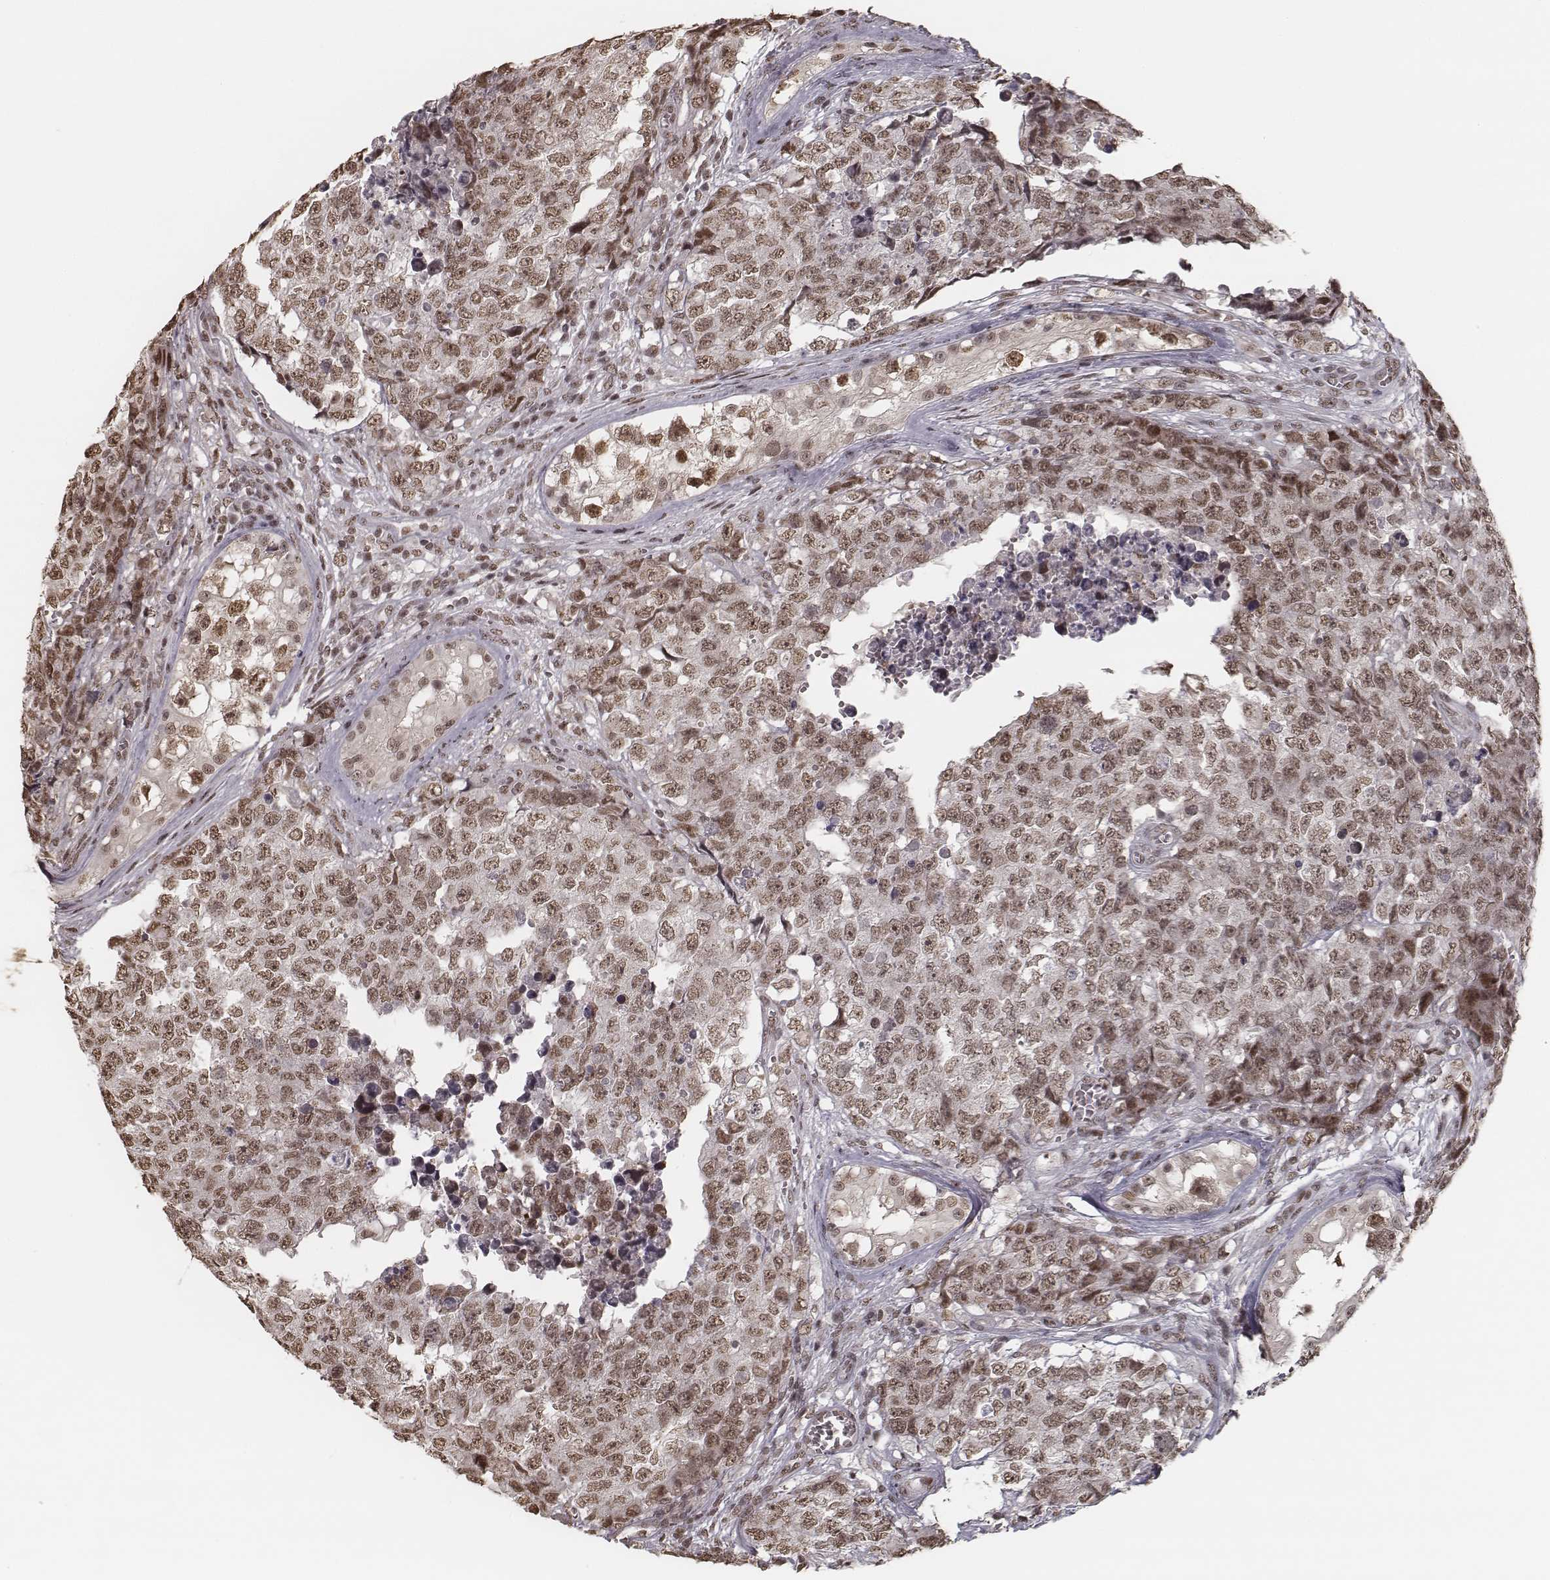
{"staining": {"intensity": "moderate", "quantity": "<25%", "location": "nuclear"}, "tissue": "testis cancer", "cell_type": "Tumor cells", "image_type": "cancer", "snomed": [{"axis": "morphology", "description": "Carcinoma, Embryonal, NOS"}, {"axis": "topography", "description": "Testis"}], "caption": "The histopathology image exhibits staining of testis embryonal carcinoma, revealing moderate nuclear protein expression (brown color) within tumor cells.", "gene": "HMGA2", "patient": {"sex": "male", "age": 23}}